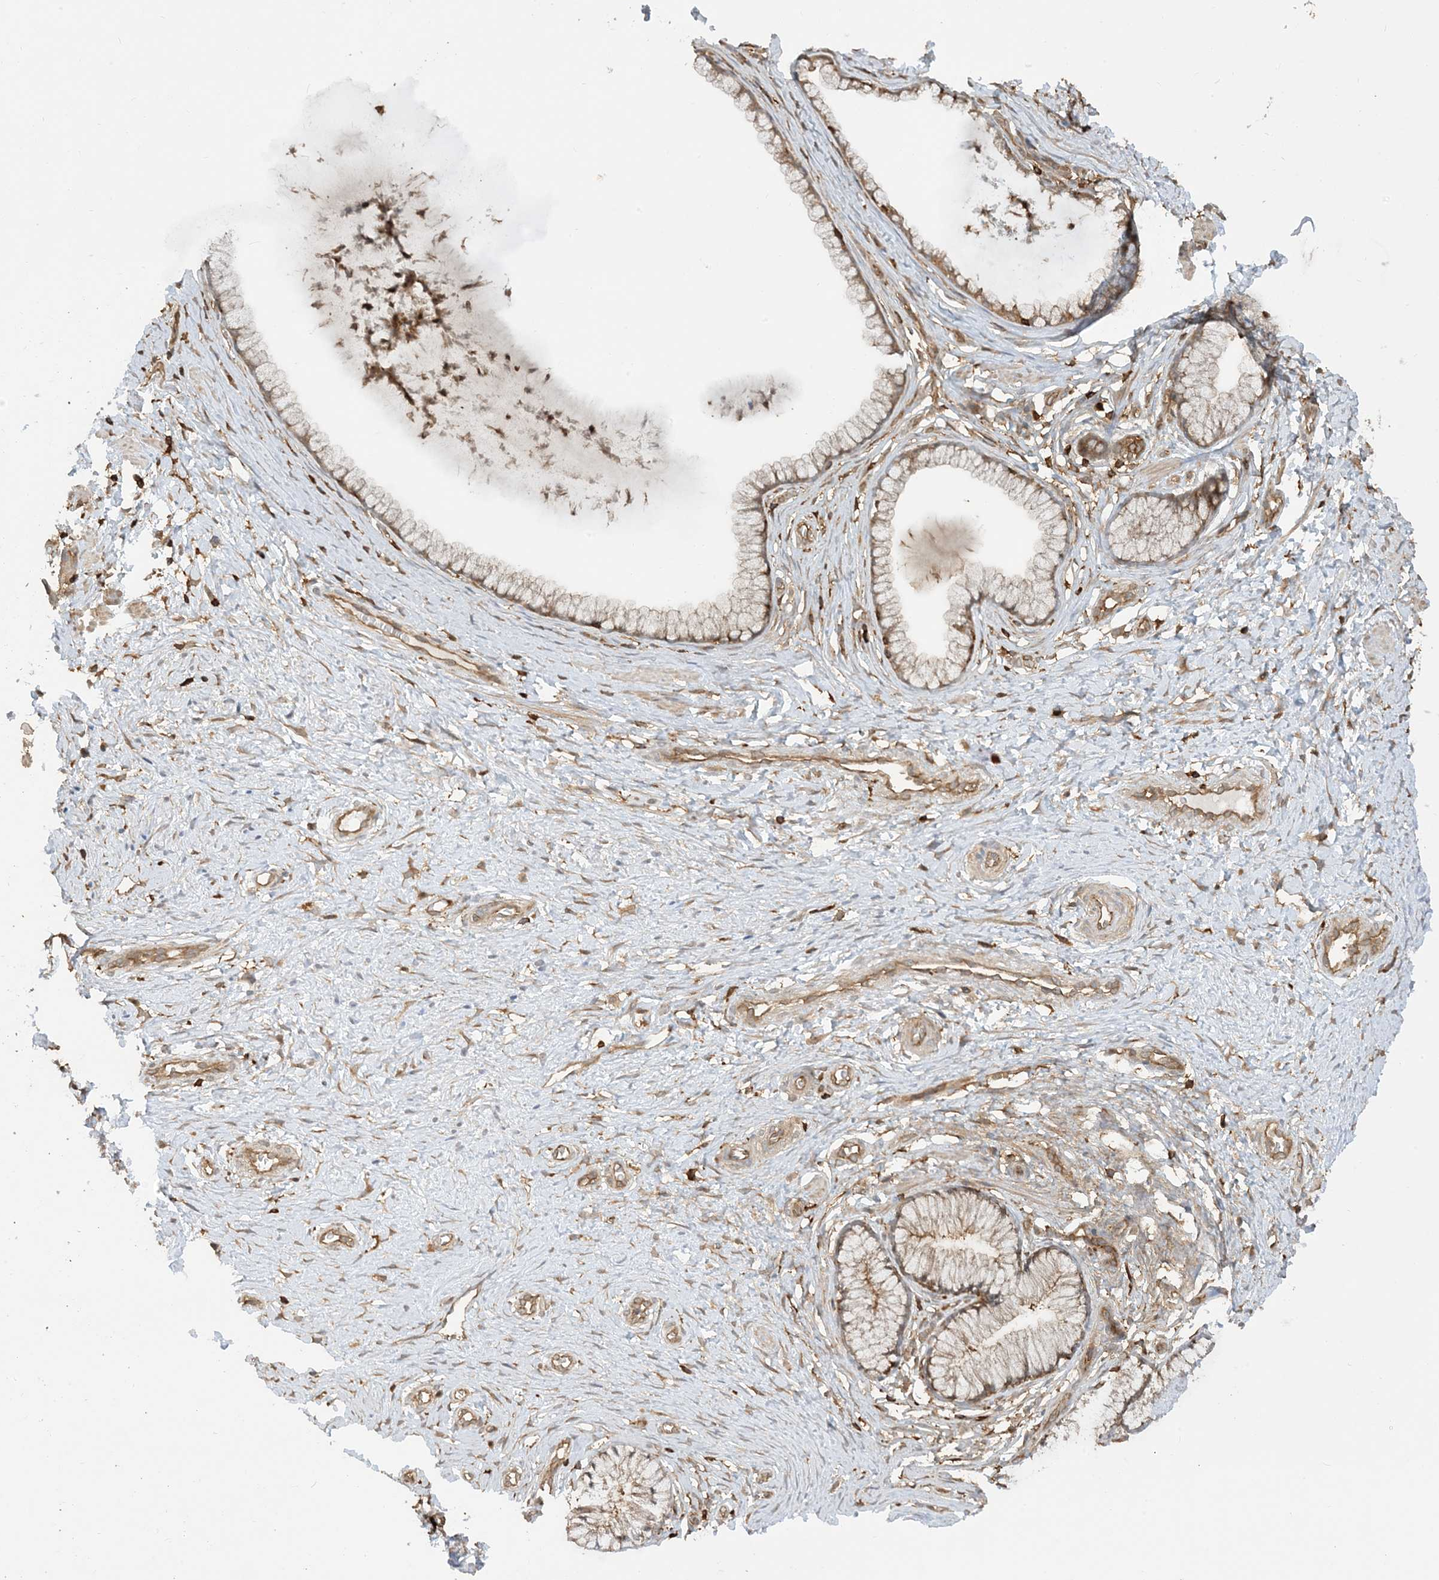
{"staining": {"intensity": "moderate", "quantity": ">75%", "location": "cytoplasmic/membranous"}, "tissue": "cervix", "cell_type": "Glandular cells", "image_type": "normal", "snomed": [{"axis": "morphology", "description": "Normal tissue, NOS"}, {"axis": "topography", "description": "Cervix"}], "caption": "The histopathology image displays staining of unremarkable cervix, revealing moderate cytoplasmic/membranous protein expression (brown color) within glandular cells. (DAB IHC, brown staining for protein, blue staining for nuclei).", "gene": "CAPZB", "patient": {"sex": "female", "age": 36}}